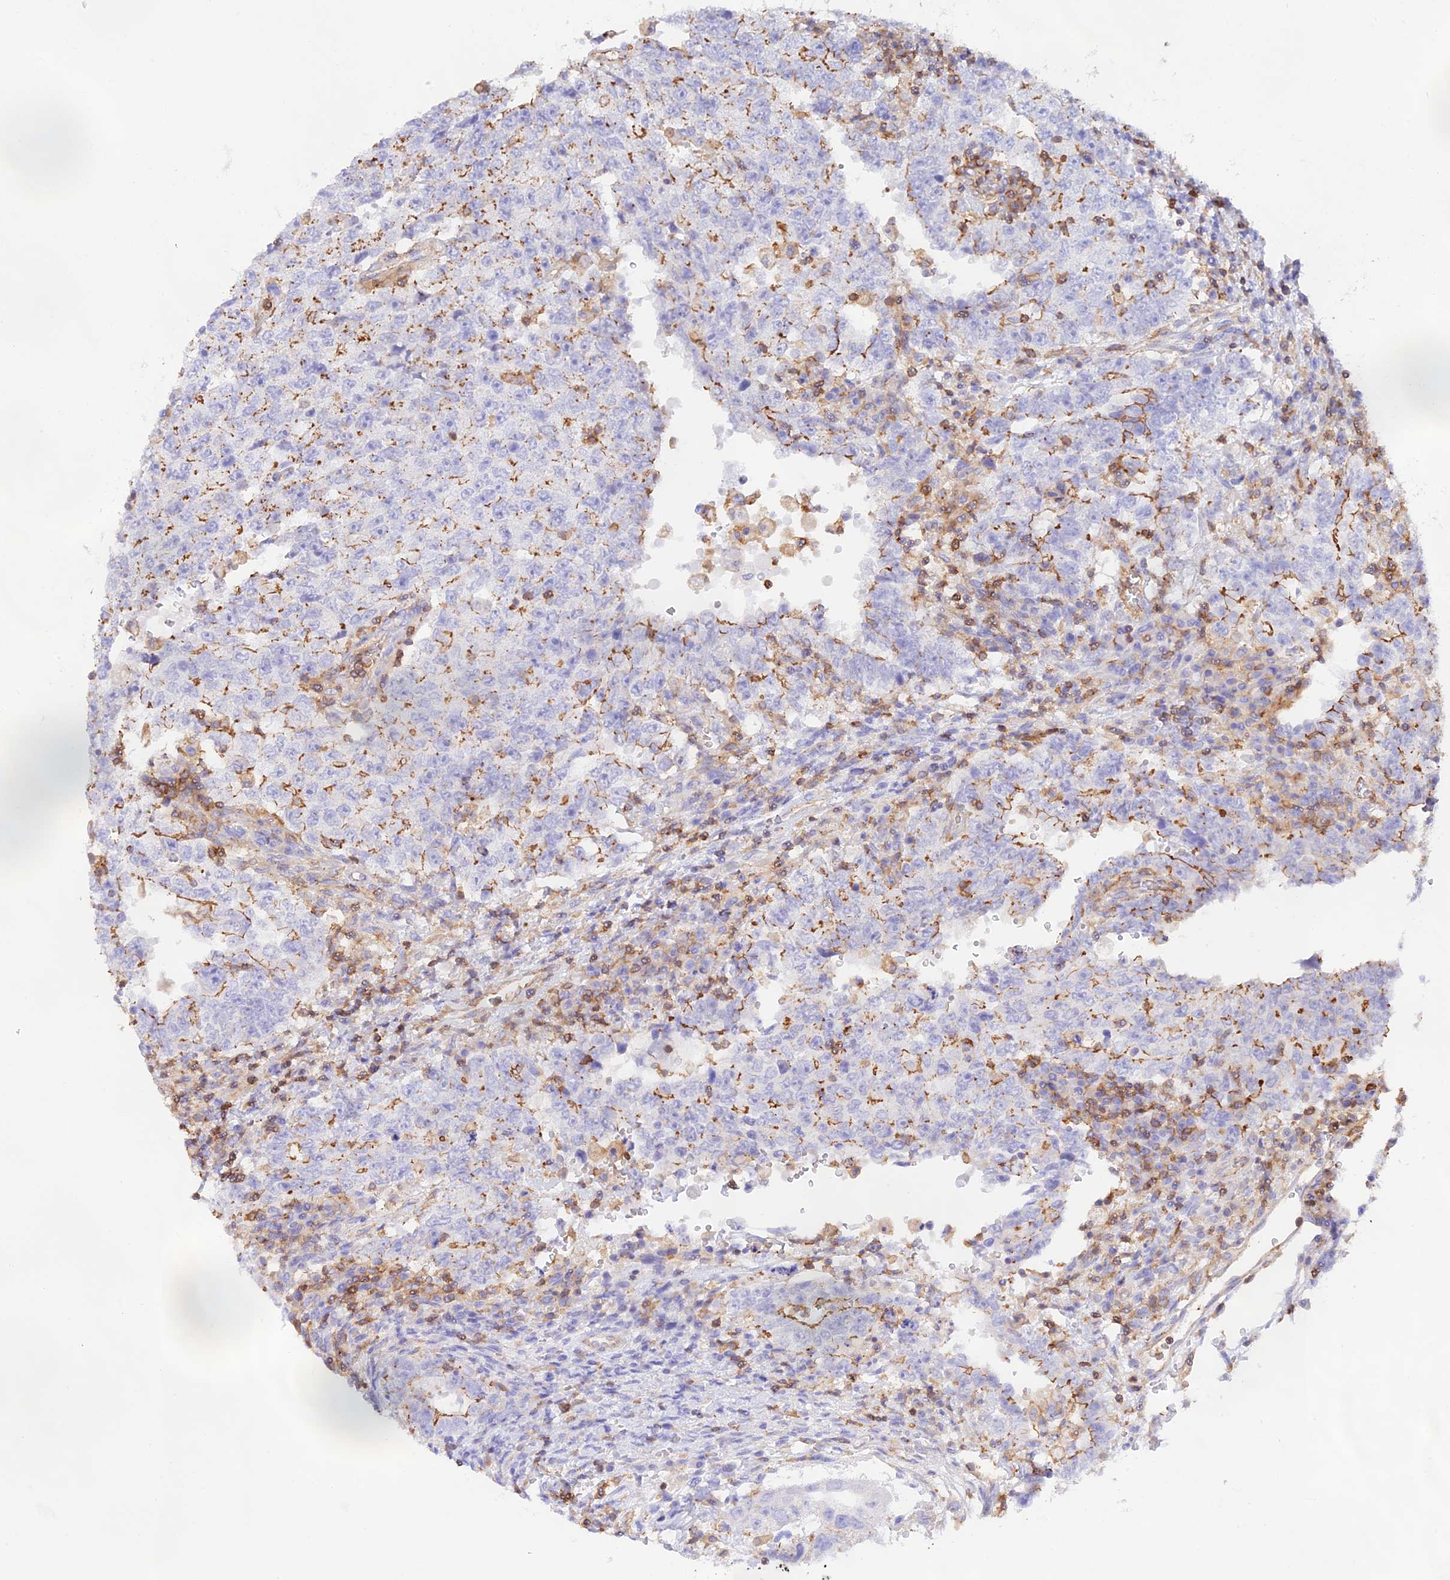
{"staining": {"intensity": "moderate", "quantity": "<25%", "location": "cytoplasmic/membranous"}, "tissue": "testis cancer", "cell_type": "Tumor cells", "image_type": "cancer", "snomed": [{"axis": "morphology", "description": "Carcinoma, Embryonal, NOS"}, {"axis": "topography", "description": "Testis"}], "caption": "Brown immunohistochemical staining in human testis cancer (embryonal carcinoma) reveals moderate cytoplasmic/membranous expression in about <25% of tumor cells. Using DAB (3,3'-diaminobenzidine) (brown) and hematoxylin (blue) stains, captured at high magnification using brightfield microscopy.", "gene": "DENND1C", "patient": {"sex": "male", "age": 26}}